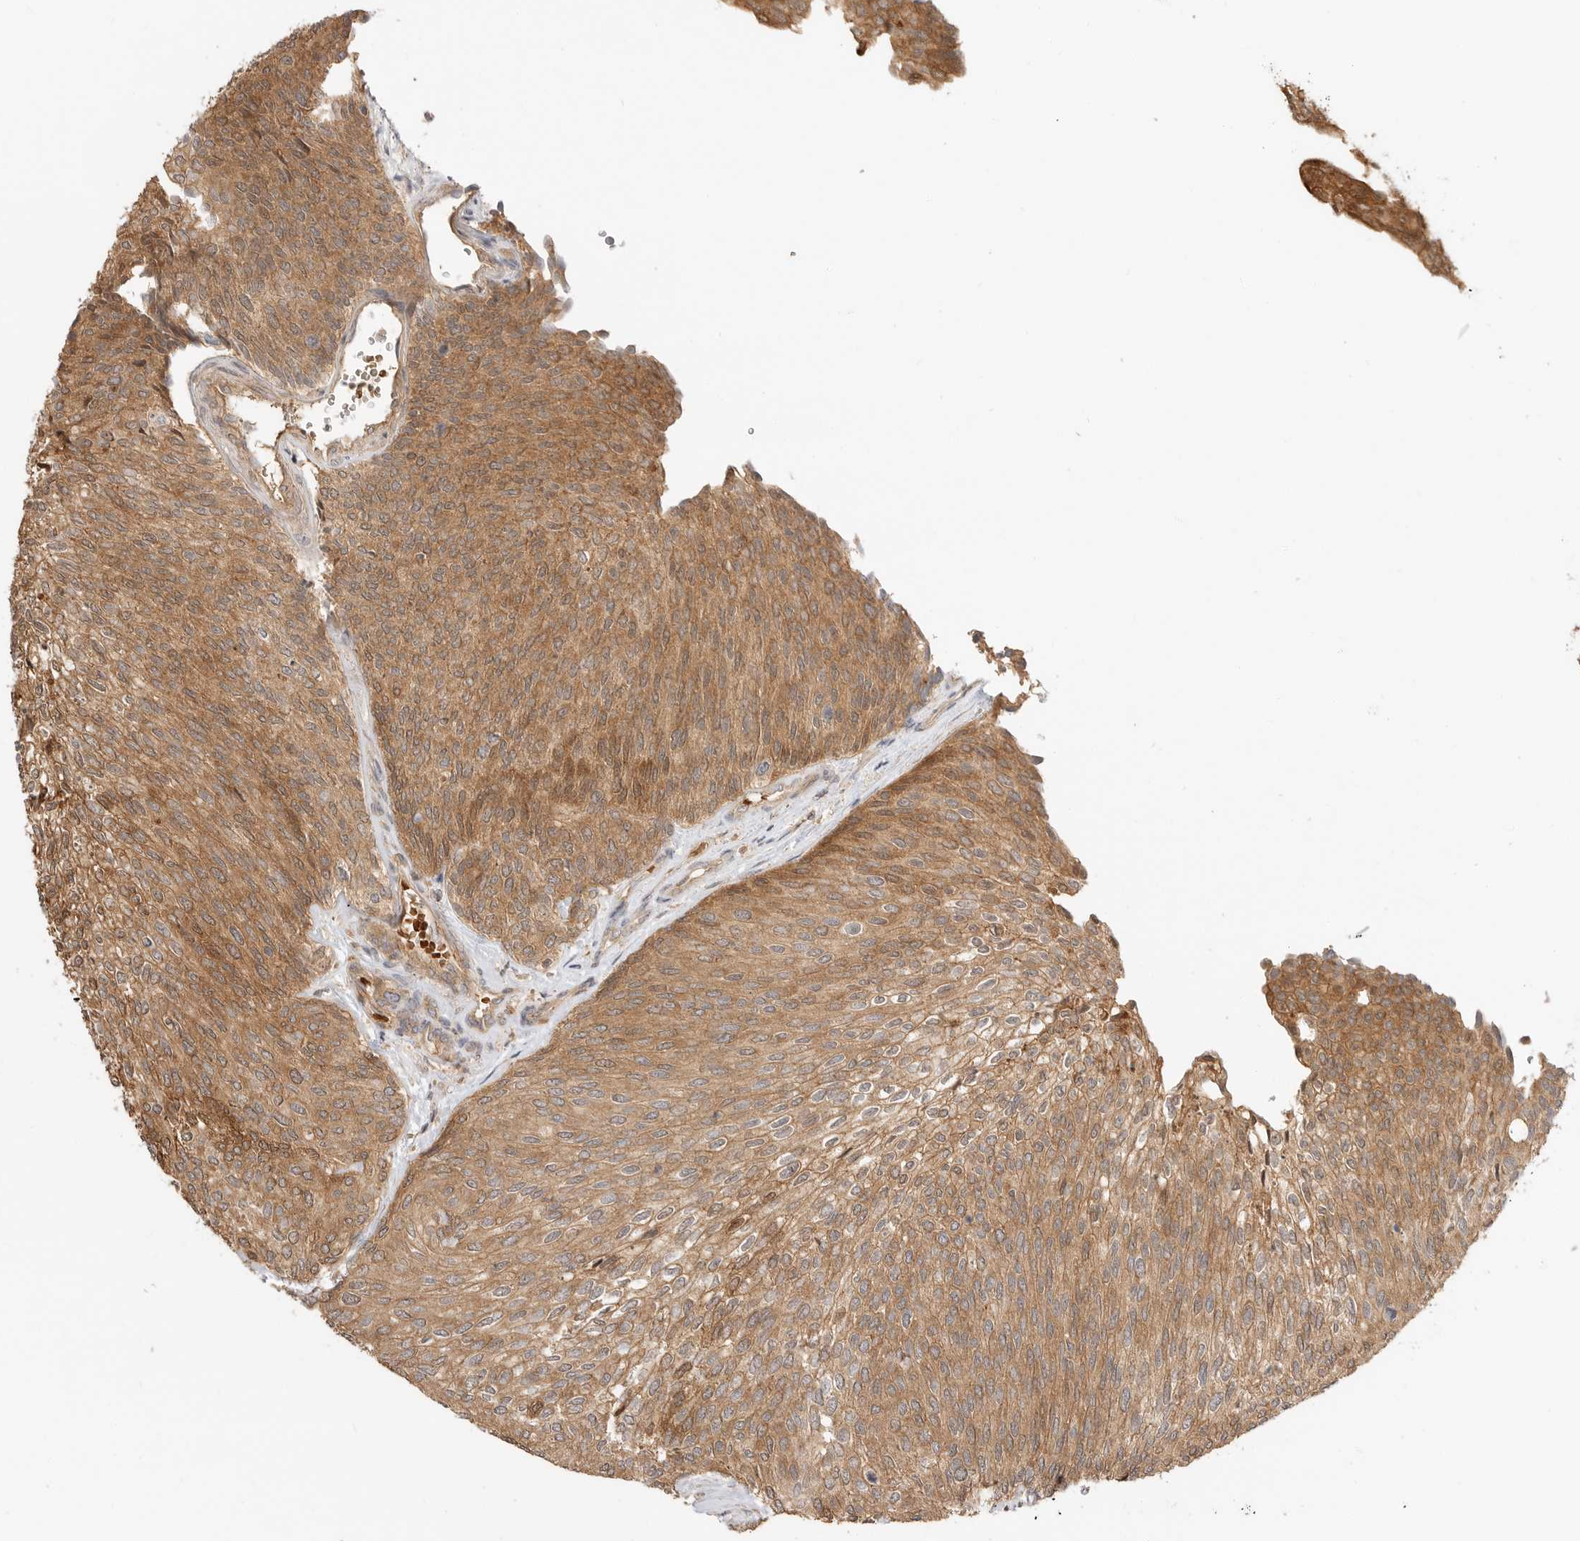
{"staining": {"intensity": "moderate", "quantity": ">75%", "location": "cytoplasmic/membranous"}, "tissue": "urothelial cancer", "cell_type": "Tumor cells", "image_type": "cancer", "snomed": [{"axis": "morphology", "description": "Urothelial carcinoma, Low grade"}, {"axis": "topography", "description": "Urinary bladder"}], "caption": "Immunohistochemical staining of human low-grade urothelial carcinoma exhibits medium levels of moderate cytoplasmic/membranous protein positivity in about >75% of tumor cells.", "gene": "CLDN12", "patient": {"sex": "female", "age": 79}}